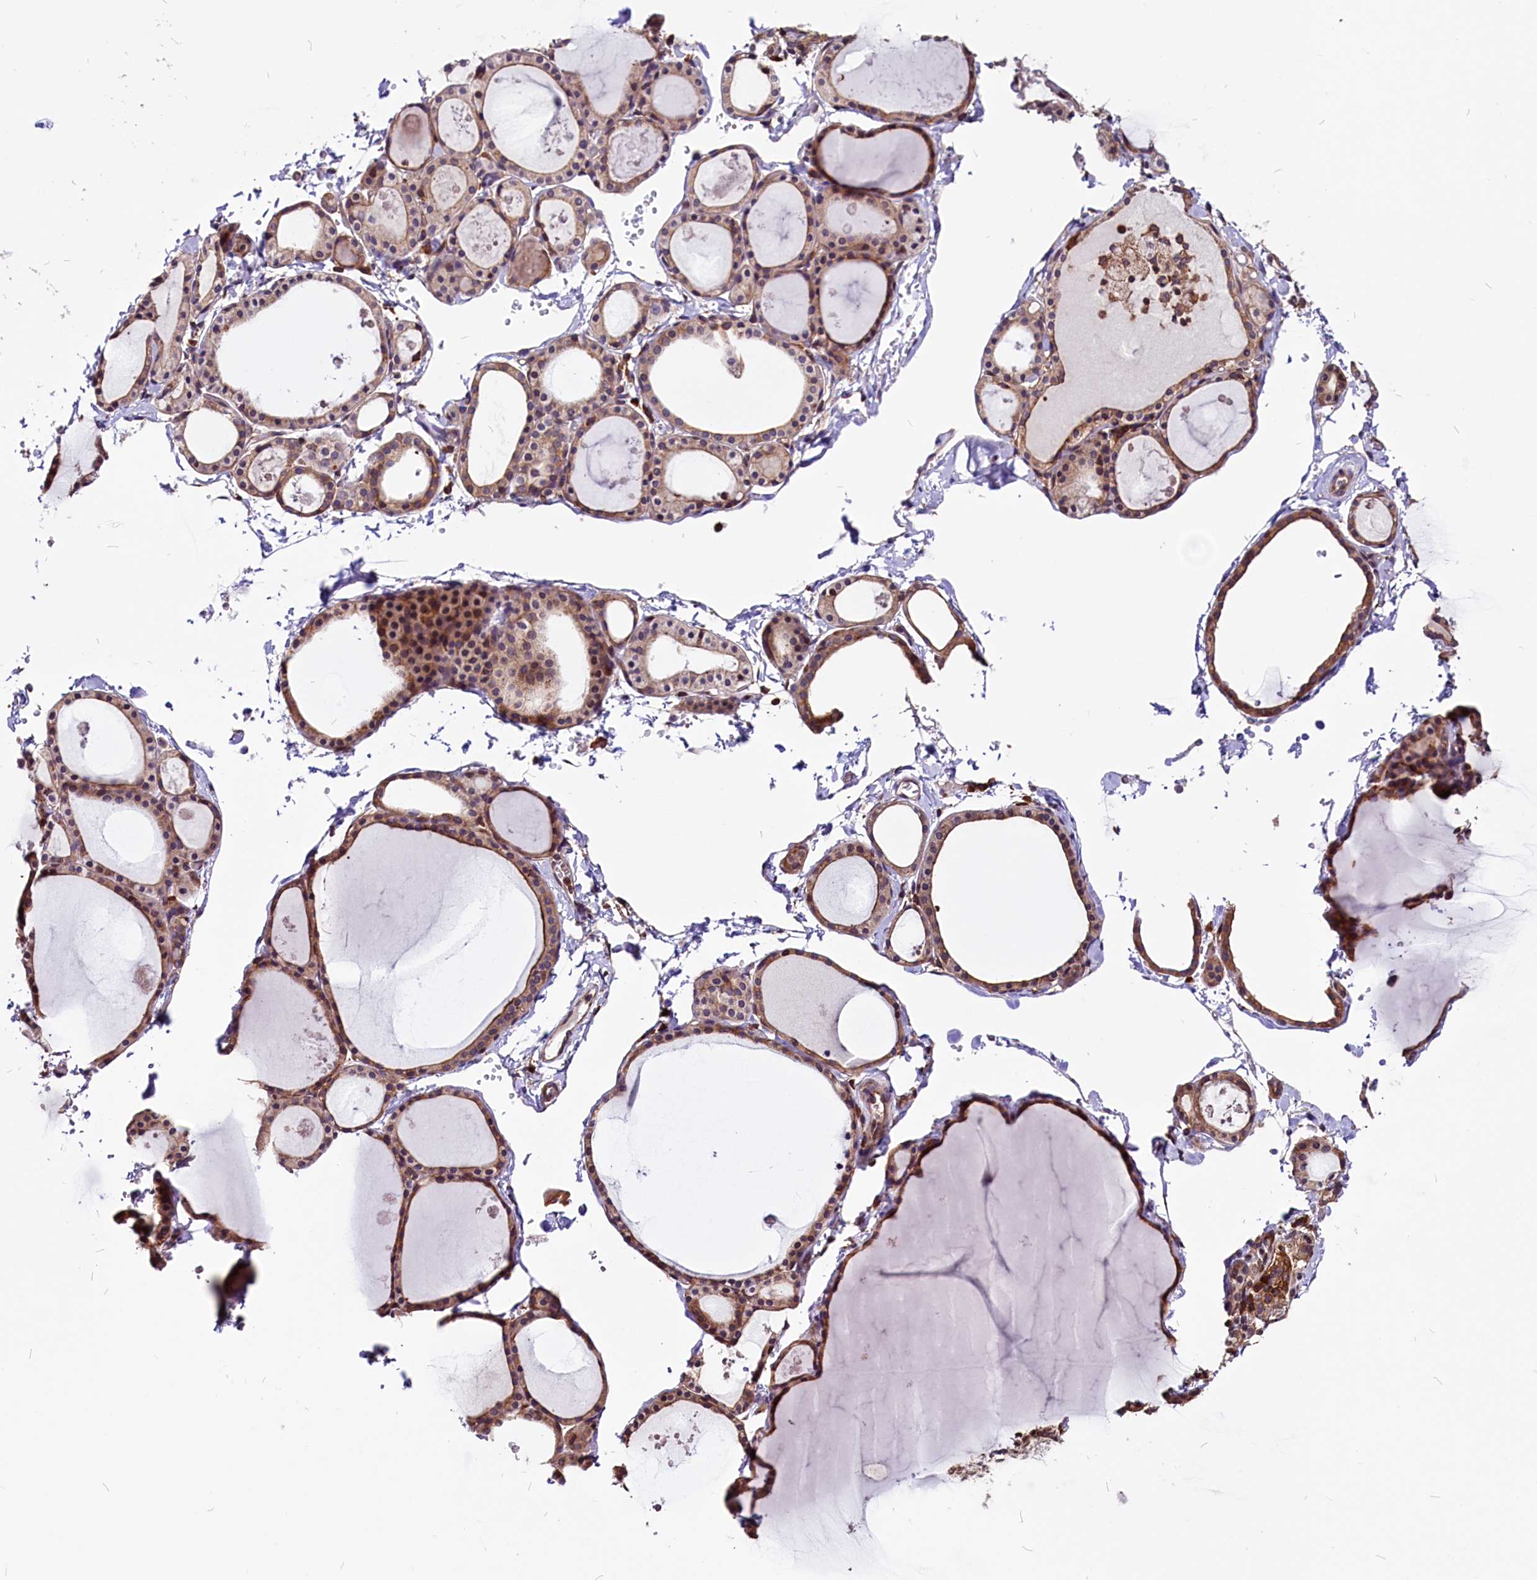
{"staining": {"intensity": "moderate", "quantity": ">75%", "location": "cytoplasmic/membranous"}, "tissue": "thyroid gland", "cell_type": "Glandular cells", "image_type": "normal", "snomed": [{"axis": "morphology", "description": "Normal tissue, NOS"}, {"axis": "topography", "description": "Thyroid gland"}], "caption": "Immunohistochemistry (IHC) of unremarkable human thyroid gland shows medium levels of moderate cytoplasmic/membranous positivity in about >75% of glandular cells.", "gene": "EIF3G", "patient": {"sex": "male", "age": 56}}